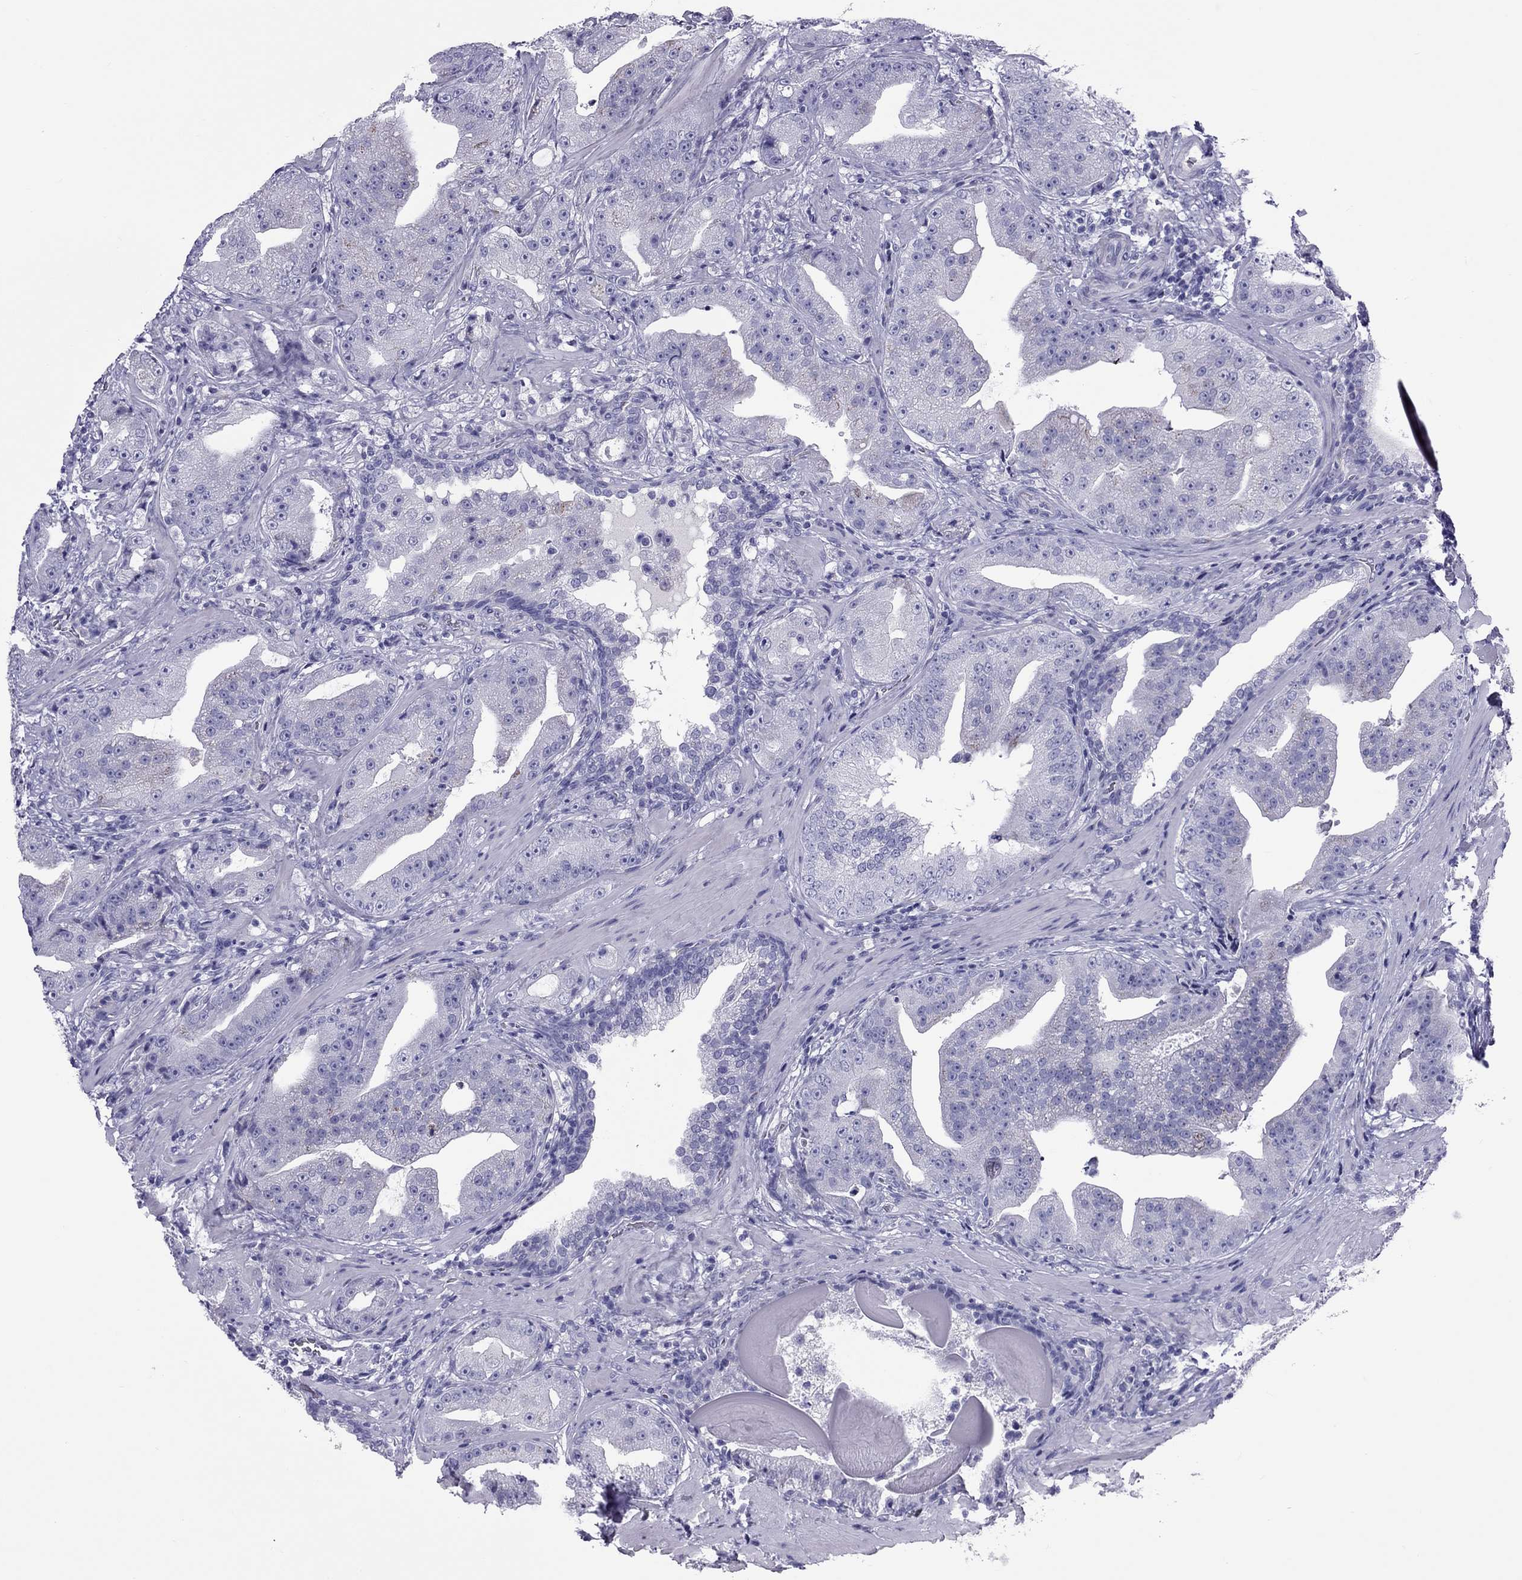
{"staining": {"intensity": "negative", "quantity": "none", "location": "none"}, "tissue": "prostate cancer", "cell_type": "Tumor cells", "image_type": "cancer", "snomed": [{"axis": "morphology", "description": "Adenocarcinoma, Low grade"}, {"axis": "topography", "description": "Prostate"}], "caption": "A photomicrograph of low-grade adenocarcinoma (prostate) stained for a protein exhibits no brown staining in tumor cells.", "gene": "FSCN3", "patient": {"sex": "male", "age": 62}}